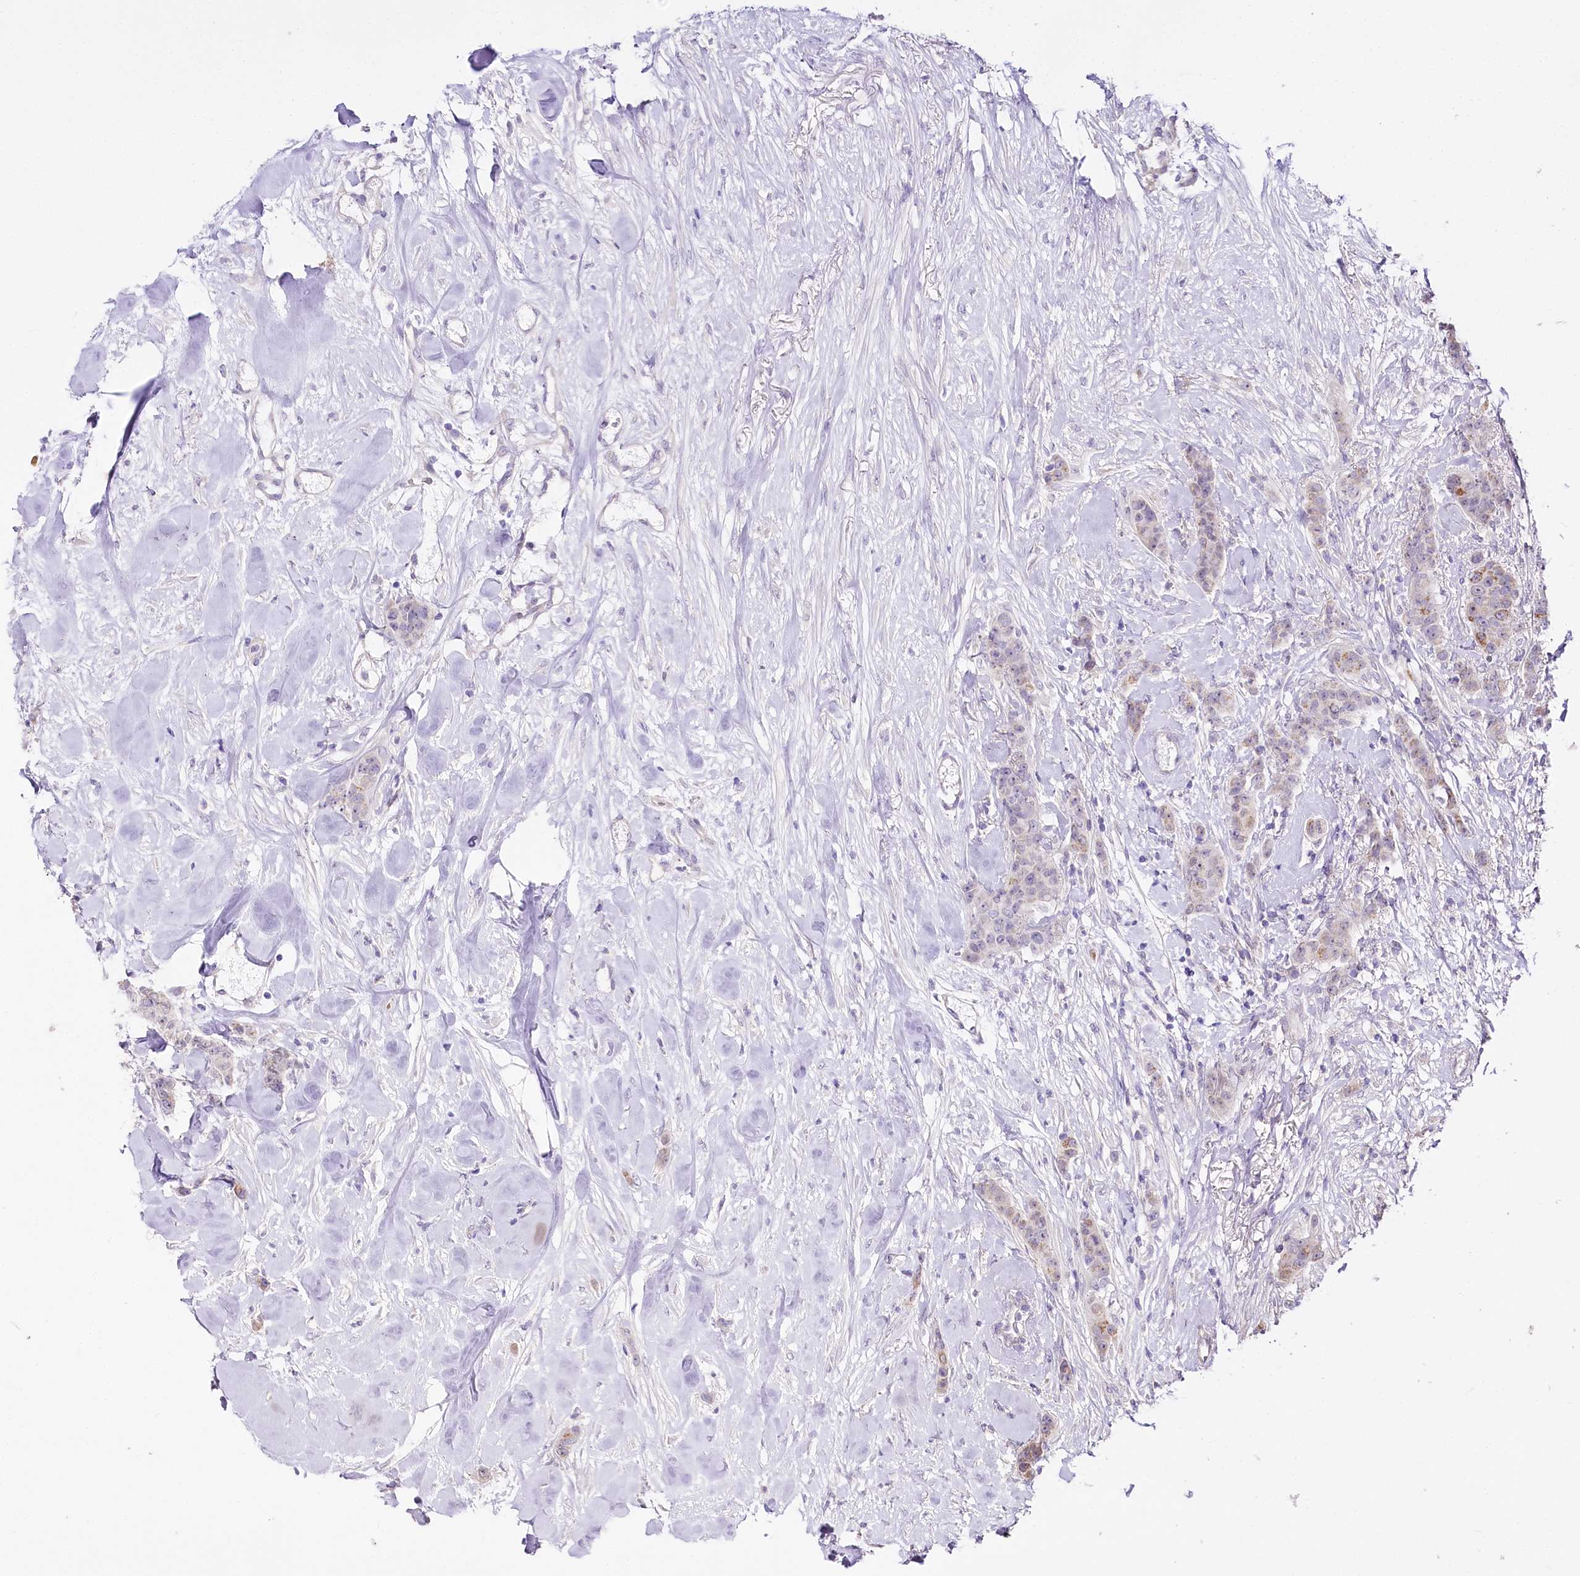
{"staining": {"intensity": "moderate", "quantity": "<25%", "location": "cytoplasmic/membranous"}, "tissue": "breast cancer", "cell_type": "Tumor cells", "image_type": "cancer", "snomed": [{"axis": "morphology", "description": "Duct carcinoma"}, {"axis": "topography", "description": "Breast"}], "caption": "A histopathology image of human infiltrating ductal carcinoma (breast) stained for a protein demonstrates moderate cytoplasmic/membranous brown staining in tumor cells. The protein of interest is shown in brown color, while the nuclei are stained blue.", "gene": "ZNF226", "patient": {"sex": "female", "age": 40}}